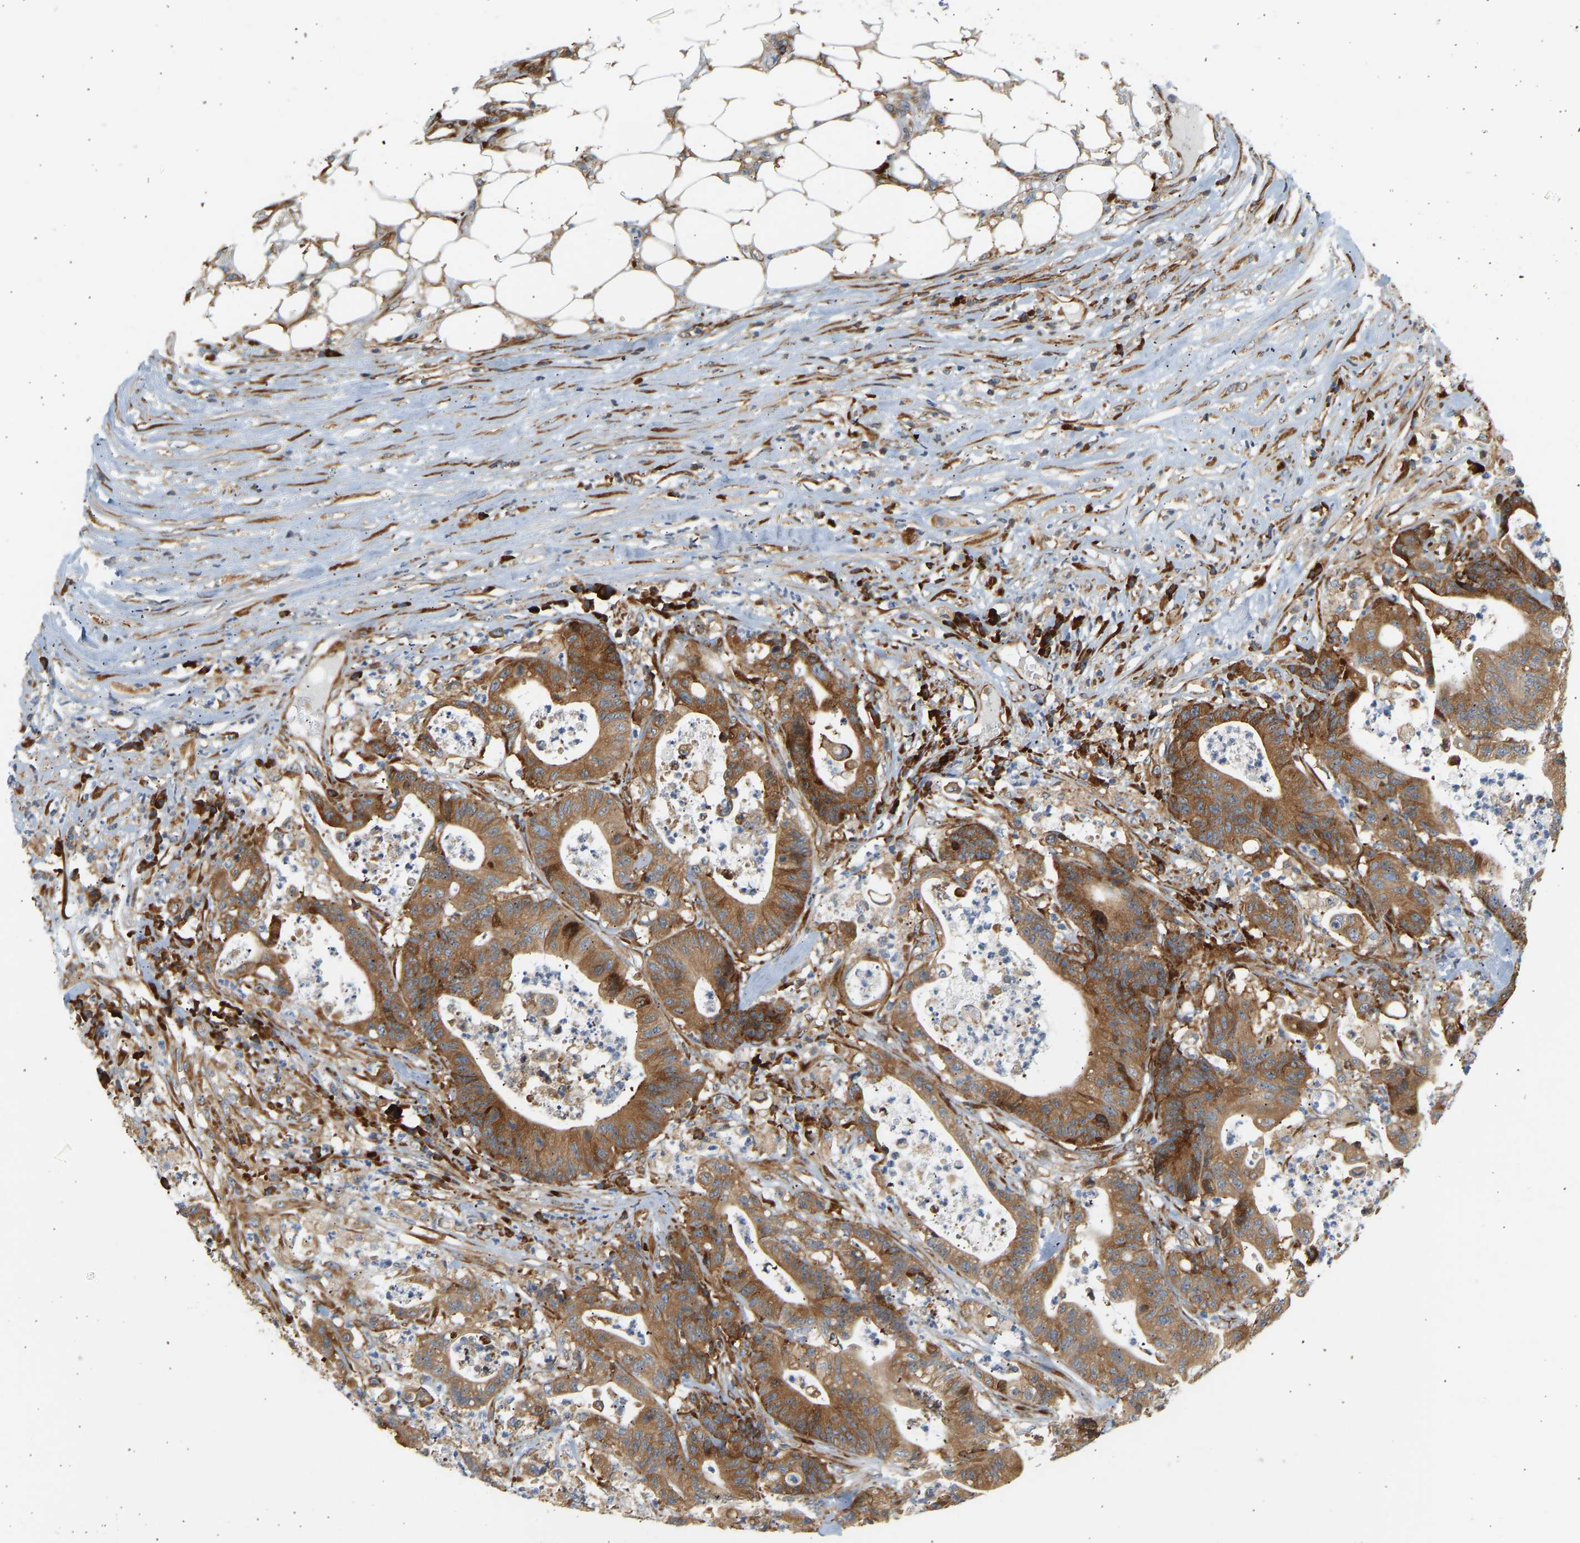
{"staining": {"intensity": "strong", "quantity": ">75%", "location": "cytoplasmic/membranous"}, "tissue": "colorectal cancer", "cell_type": "Tumor cells", "image_type": "cancer", "snomed": [{"axis": "morphology", "description": "Adenocarcinoma, NOS"}, {"axis": "topography", "description": "Colon"}], "caption": "Approximately >75% of tumor cells in human colorectal cancer reveal strong cytoplasmic/membranous protein positivity as visualized by brown immunohistochemical staining.", "gene": "RPS14", "patient": {"sex": "female", "age": 84}}